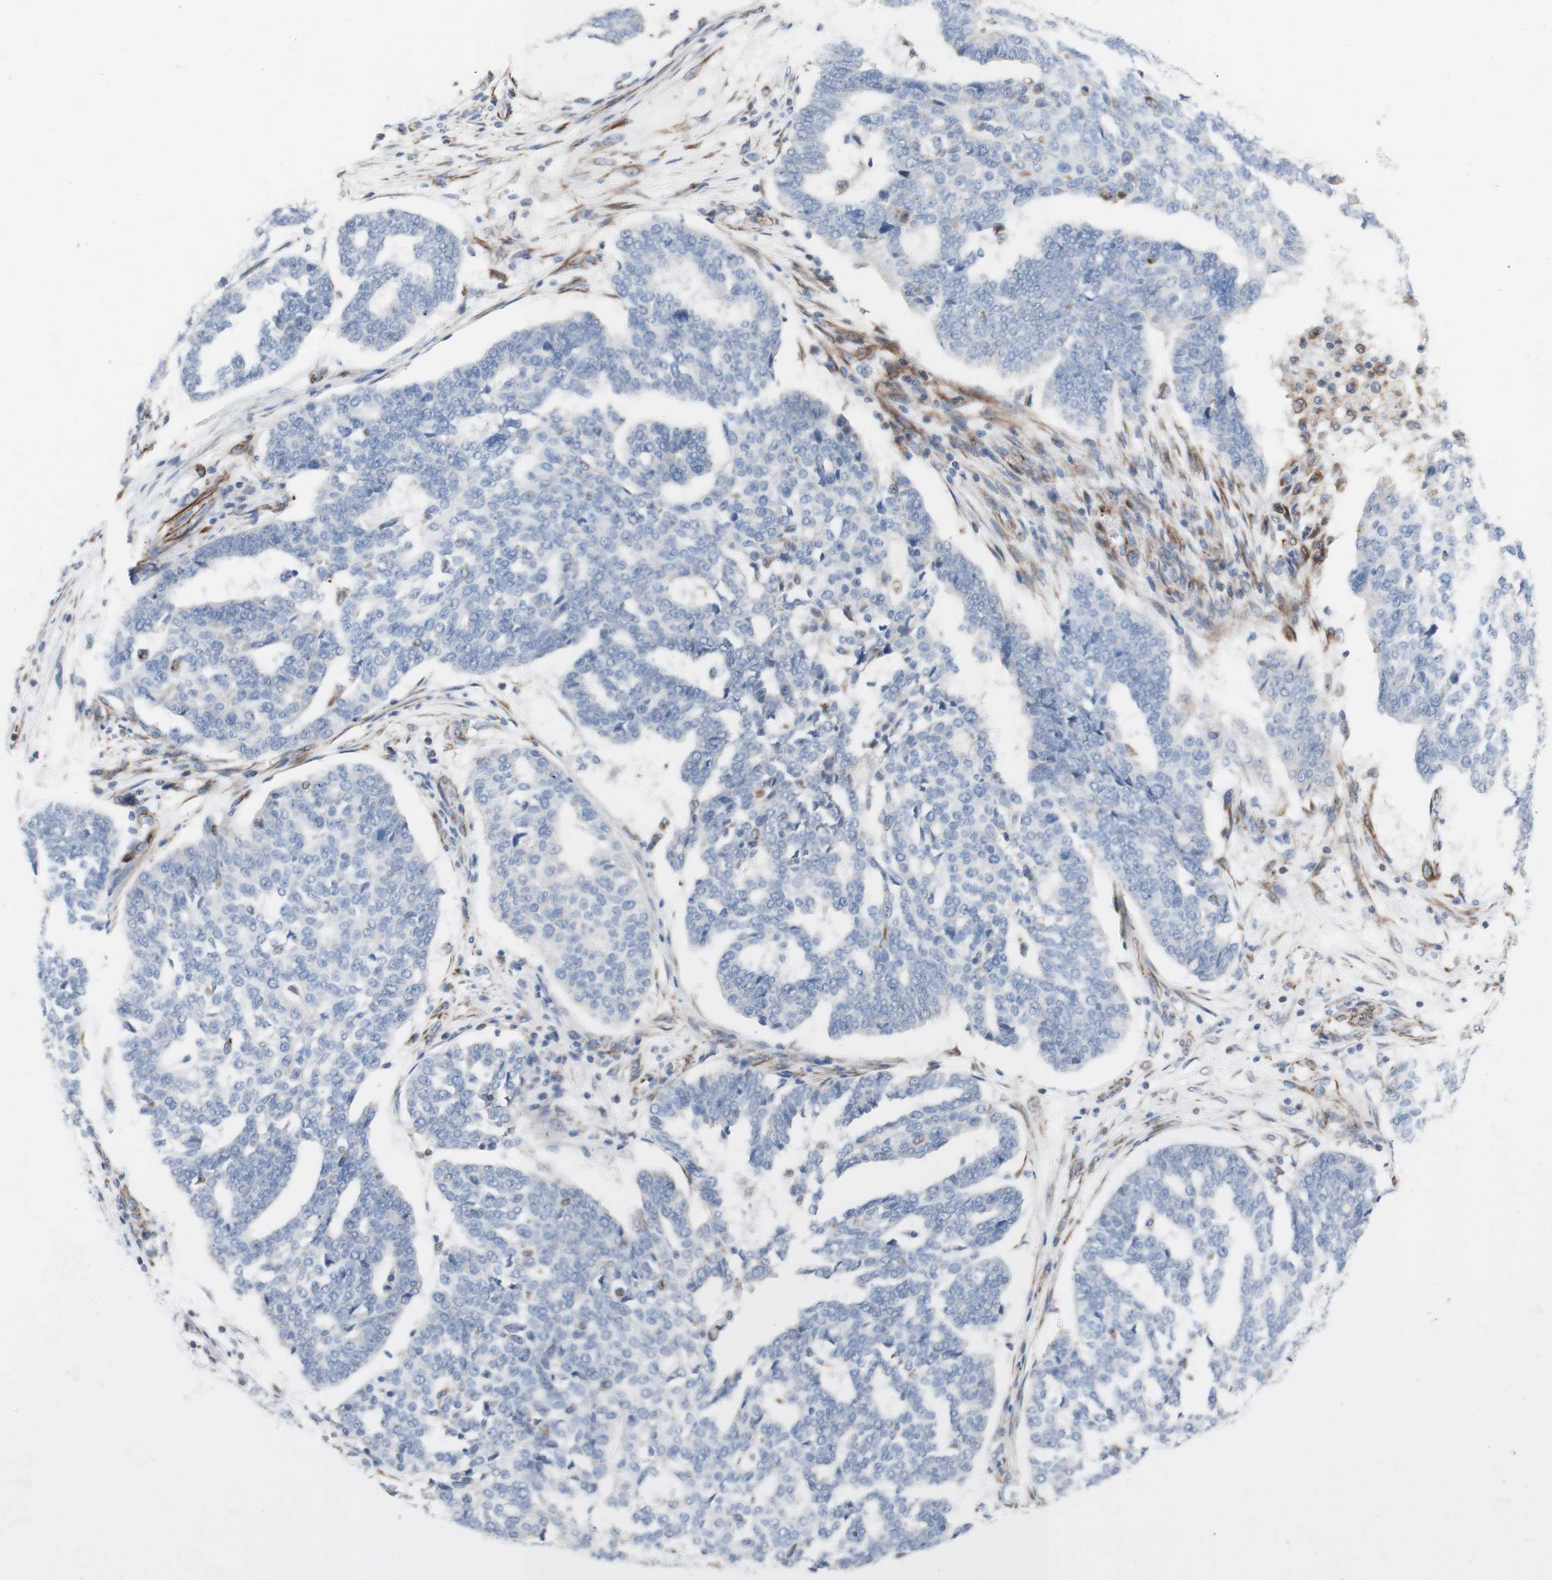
{"staining": {"intensity": "negative", "quantity": "none", "location": "none"}, "tissue": "ovarian cancer", "cell_type": "Tumor cells", "image_type": "cancer", "snomed": [{"axis": "morphology", "description": "Cystadenocarcinoma, serous, NOS"}, {"axis": "topography", "description": "Ovary"}], "caption": "DAB immunohistochemical staining of human ovarian serous cystadenocarcinoma displays no significant expression in tumor cells.", "gene": "AGPAT5", "patient": {"sex": "female", "age": 59}}